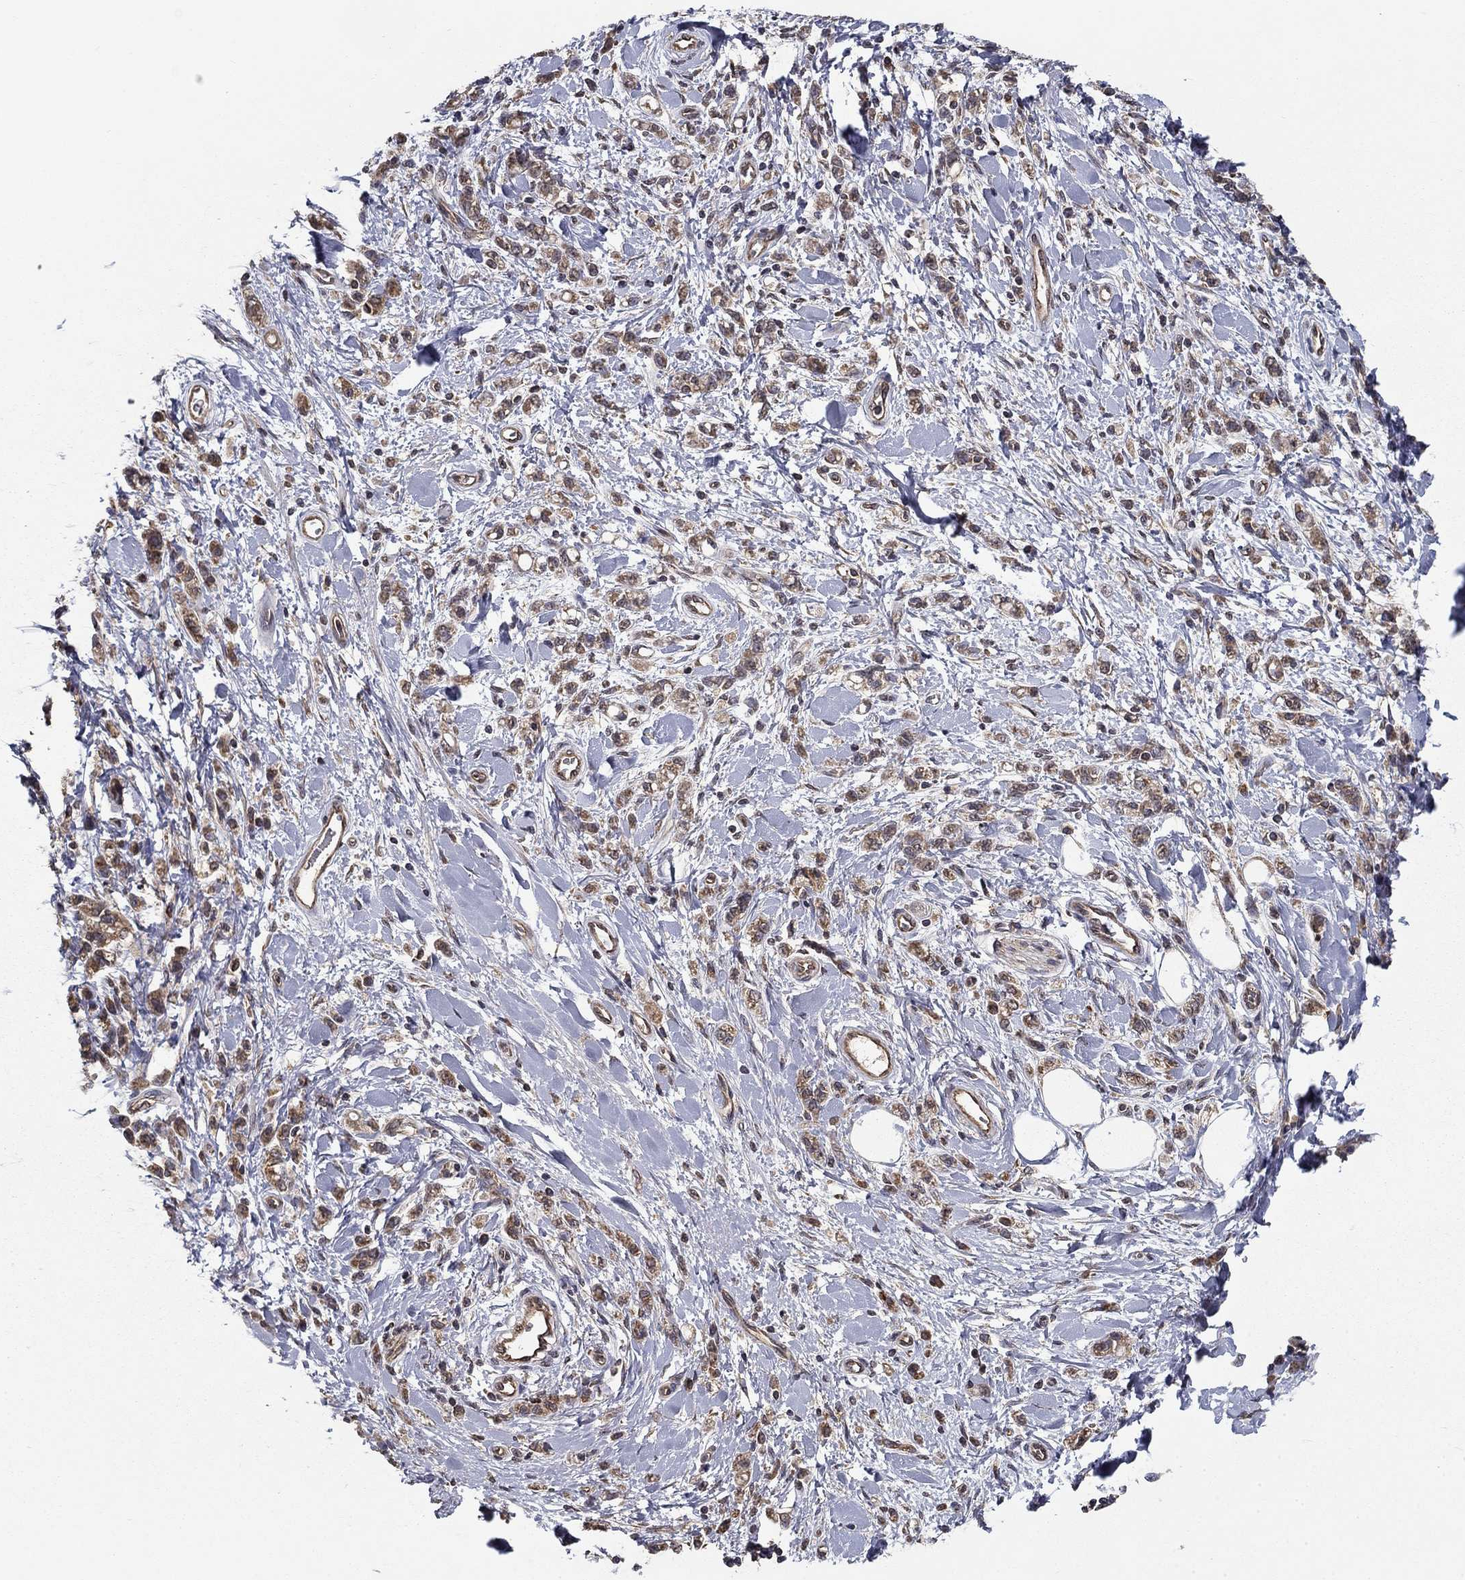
{"staining": {"intensity": "weak", "quantity": ">75%", "location": "cytoplasmic/membranous"}, "tissue": "stomach cancer", "cell_type": "Tumor cells", "image_type": "cancer", "snomed": [{"axis": "morphology", "description": "Adenocarcinoma, NOS"}, {"axis": "topography", "description": "Stomach"}], "caption": "This is an image of immunohistochemistry staining of adenocarcinoma (stomach), which shows weak staining in the cytoplasmic/membranous of tumor cells.", "gene": "SLC2A13", "patient": {"sex": "male", "age": 77}}